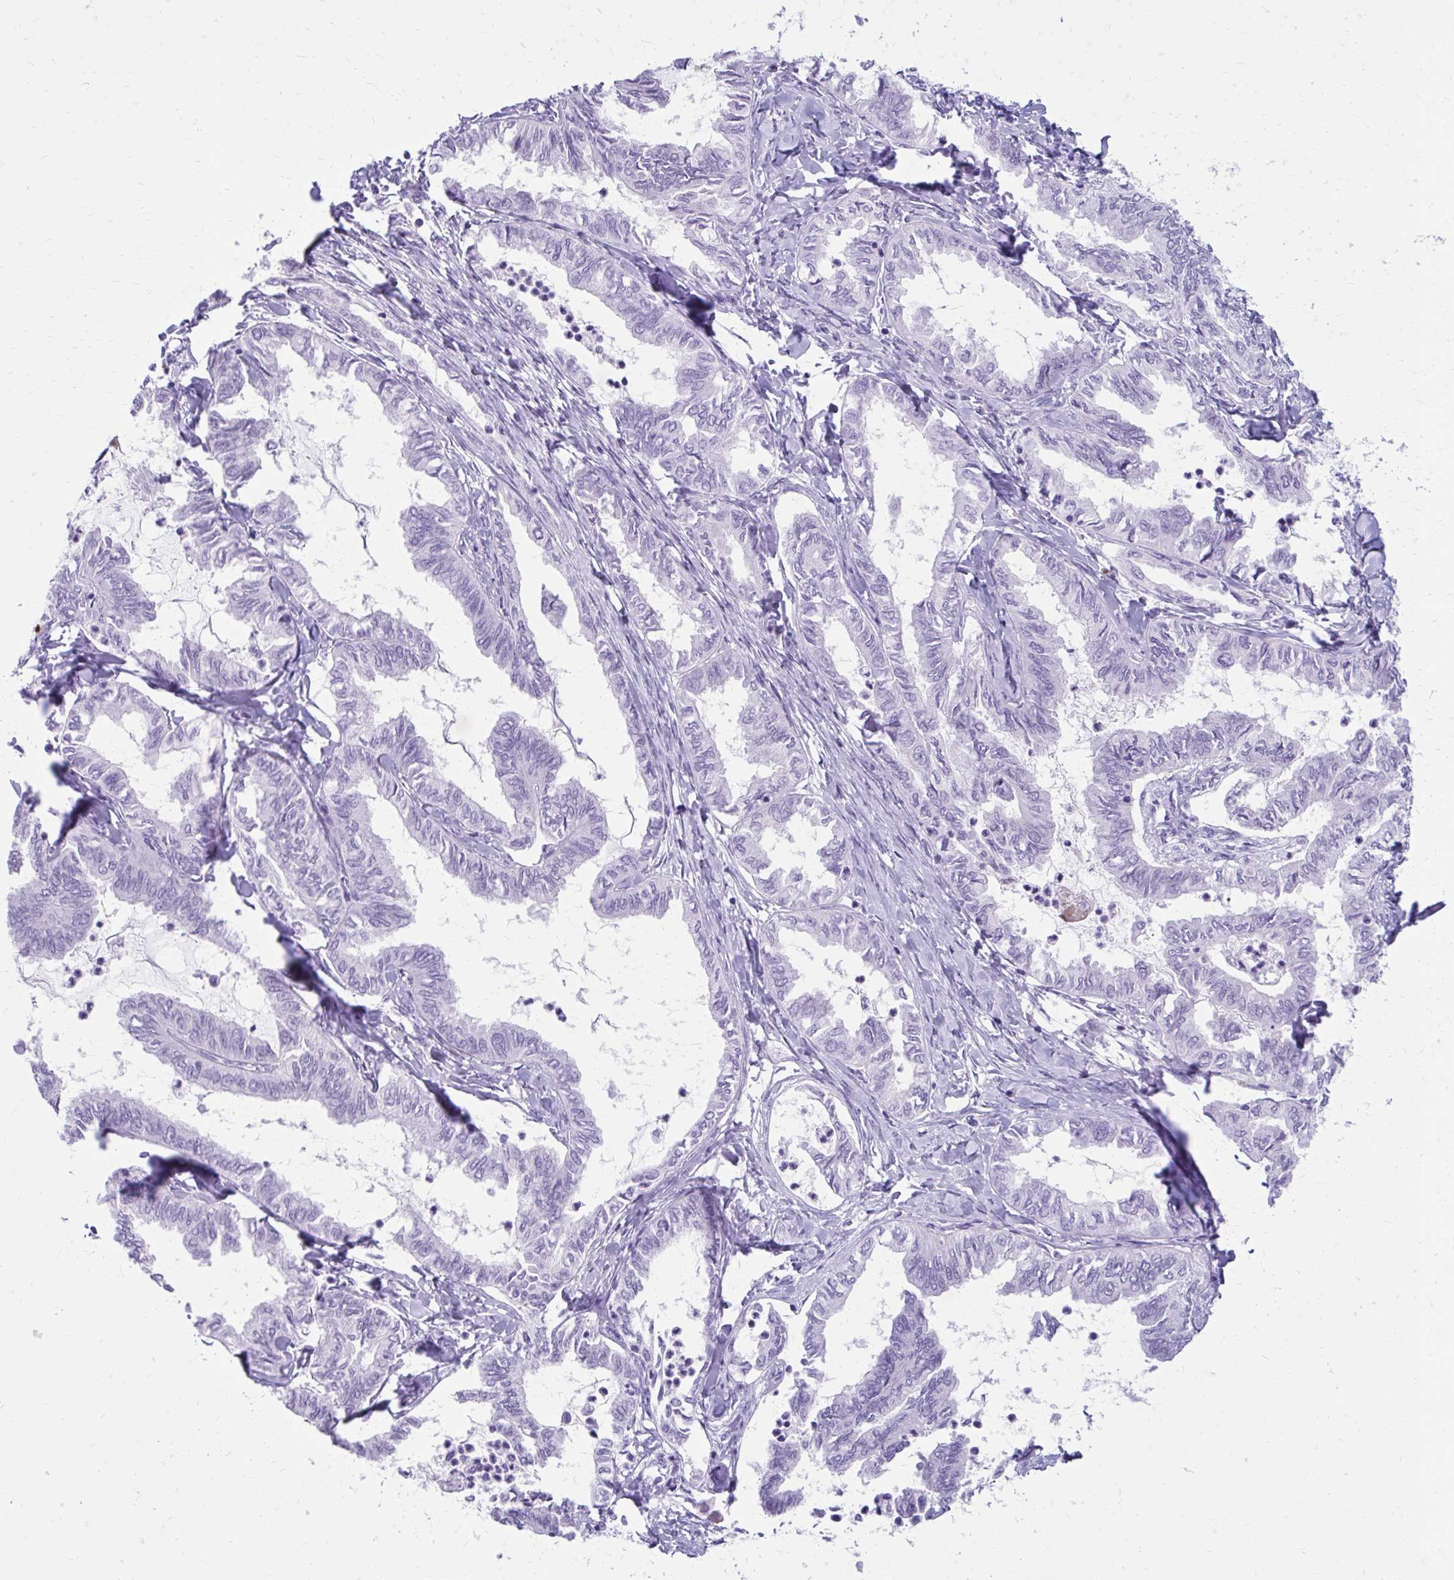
{"staining": {"intensity": "negative", "quantity": "none", "location": "none"}, "tissue": "ovarian cancer", "cell_type": "Tumor cells", "image_type": "cancer", "snomed": [{"axis": "morphology", "description": "Carcinoma, endometroid"}, {"axis": "topography", "description": "Ovary"}], "caption": "DAB (3,3'-diaminobenzidine) immunohistochemical staining of human ovarian endometroid carcinoma displays no significant expression in tumor cells. (Stains: DAB immunohistochemistry (IHC) with hematoxylin counter stain, Microscopy: brightfield microscopy at high magnification).", "gene": "SATL1", "patient": {"sex": "female", "age": 70}}